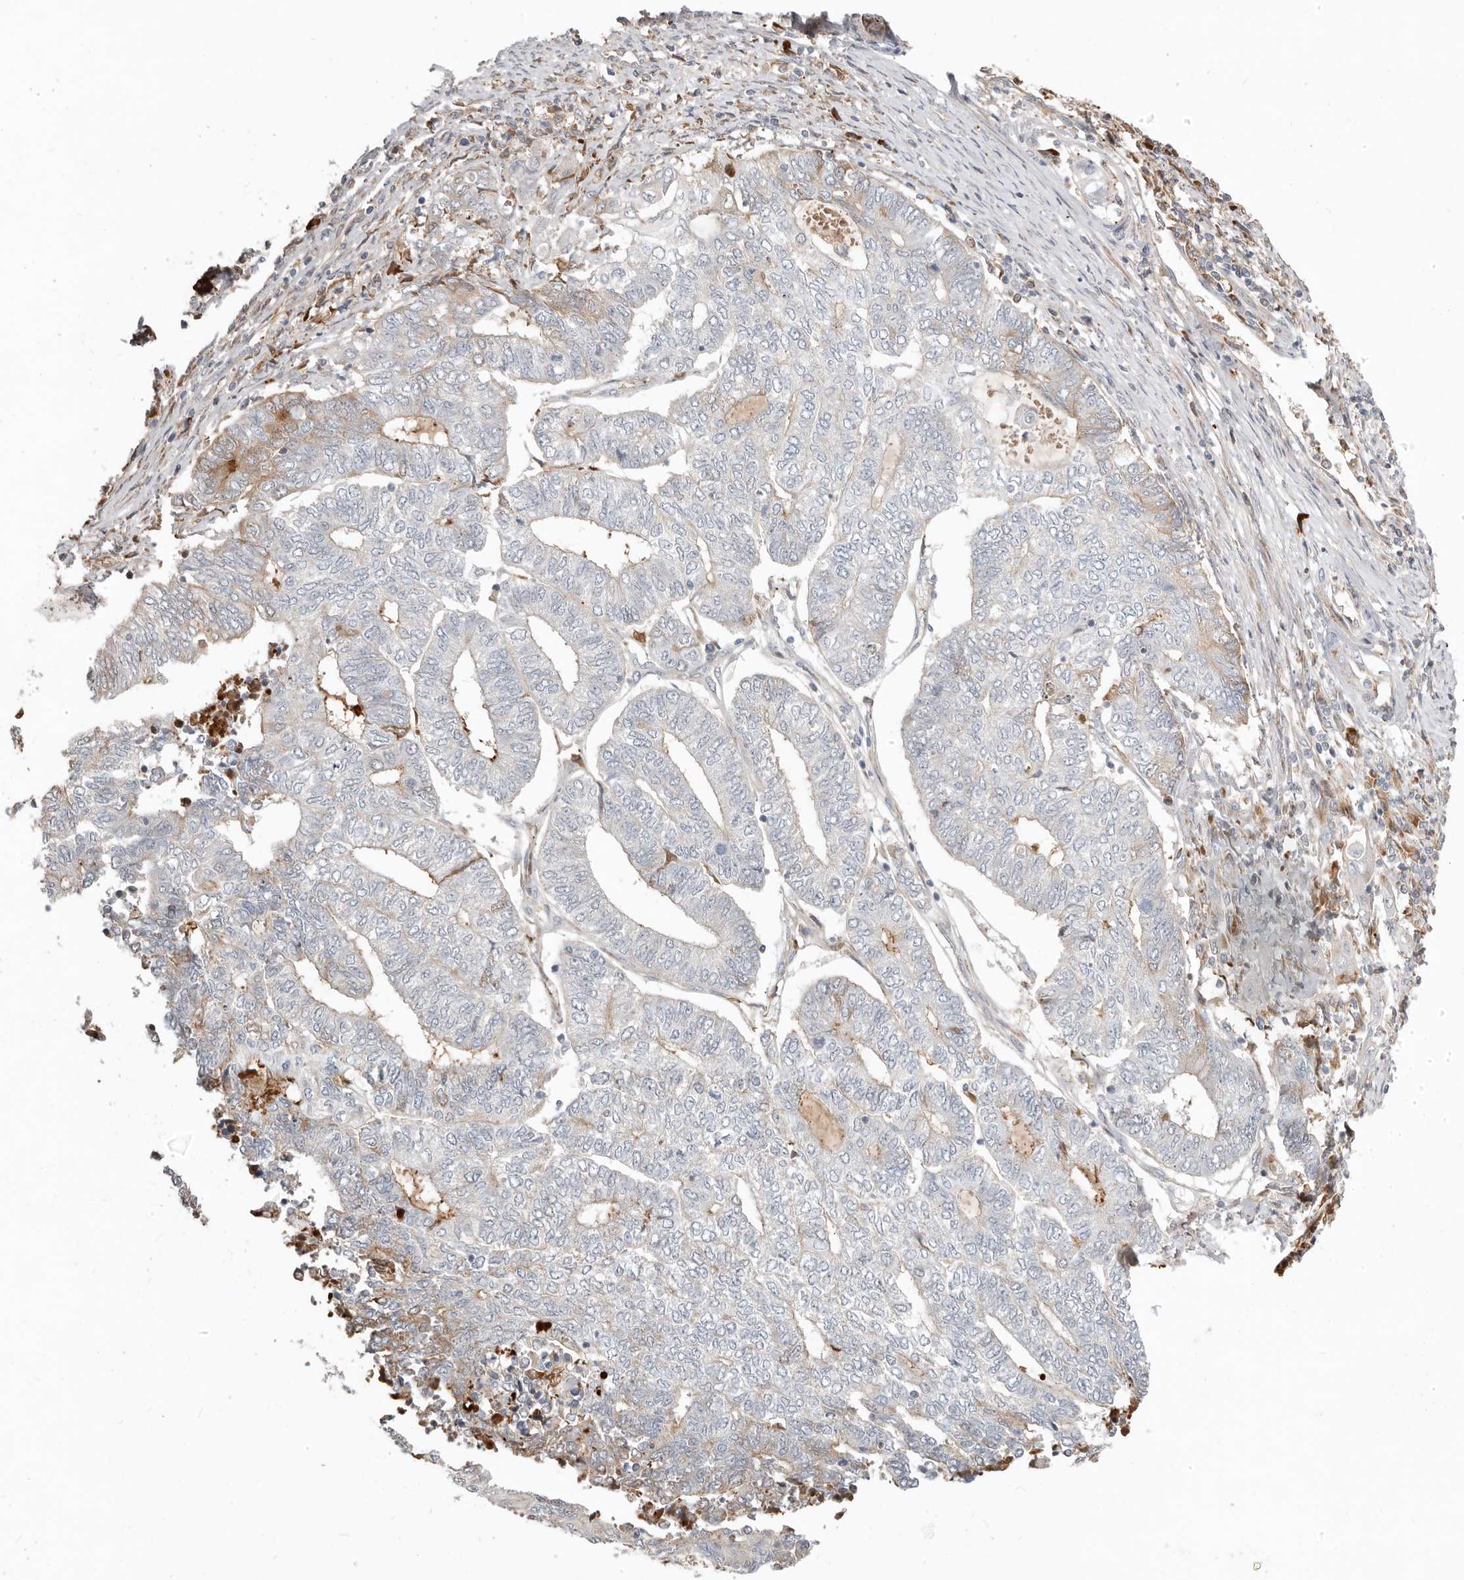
{"staining": {"intensity": "moderate", "quantity": "<25%", "location": "cytoplasmic/membranous"}, "tissue": "endometrial cancer", "cell_type": "Tumor cells", "image_type": "cancer", "snomed": [{"axis": "morphology", "description": "Adenocarcinoma, NOS"}, {"axis": "topography", "description": "Uterus"}, {"axis": "topography", "description": "Endometrium"}], "caption": "Endometrial cancer stained with a brown dye reveals moderate cytoplasmic/membranous positive staining in approximately <25% of tumor cells.", "gene": "MTFR2", "patient": {"sex": "female", "age": 70}}